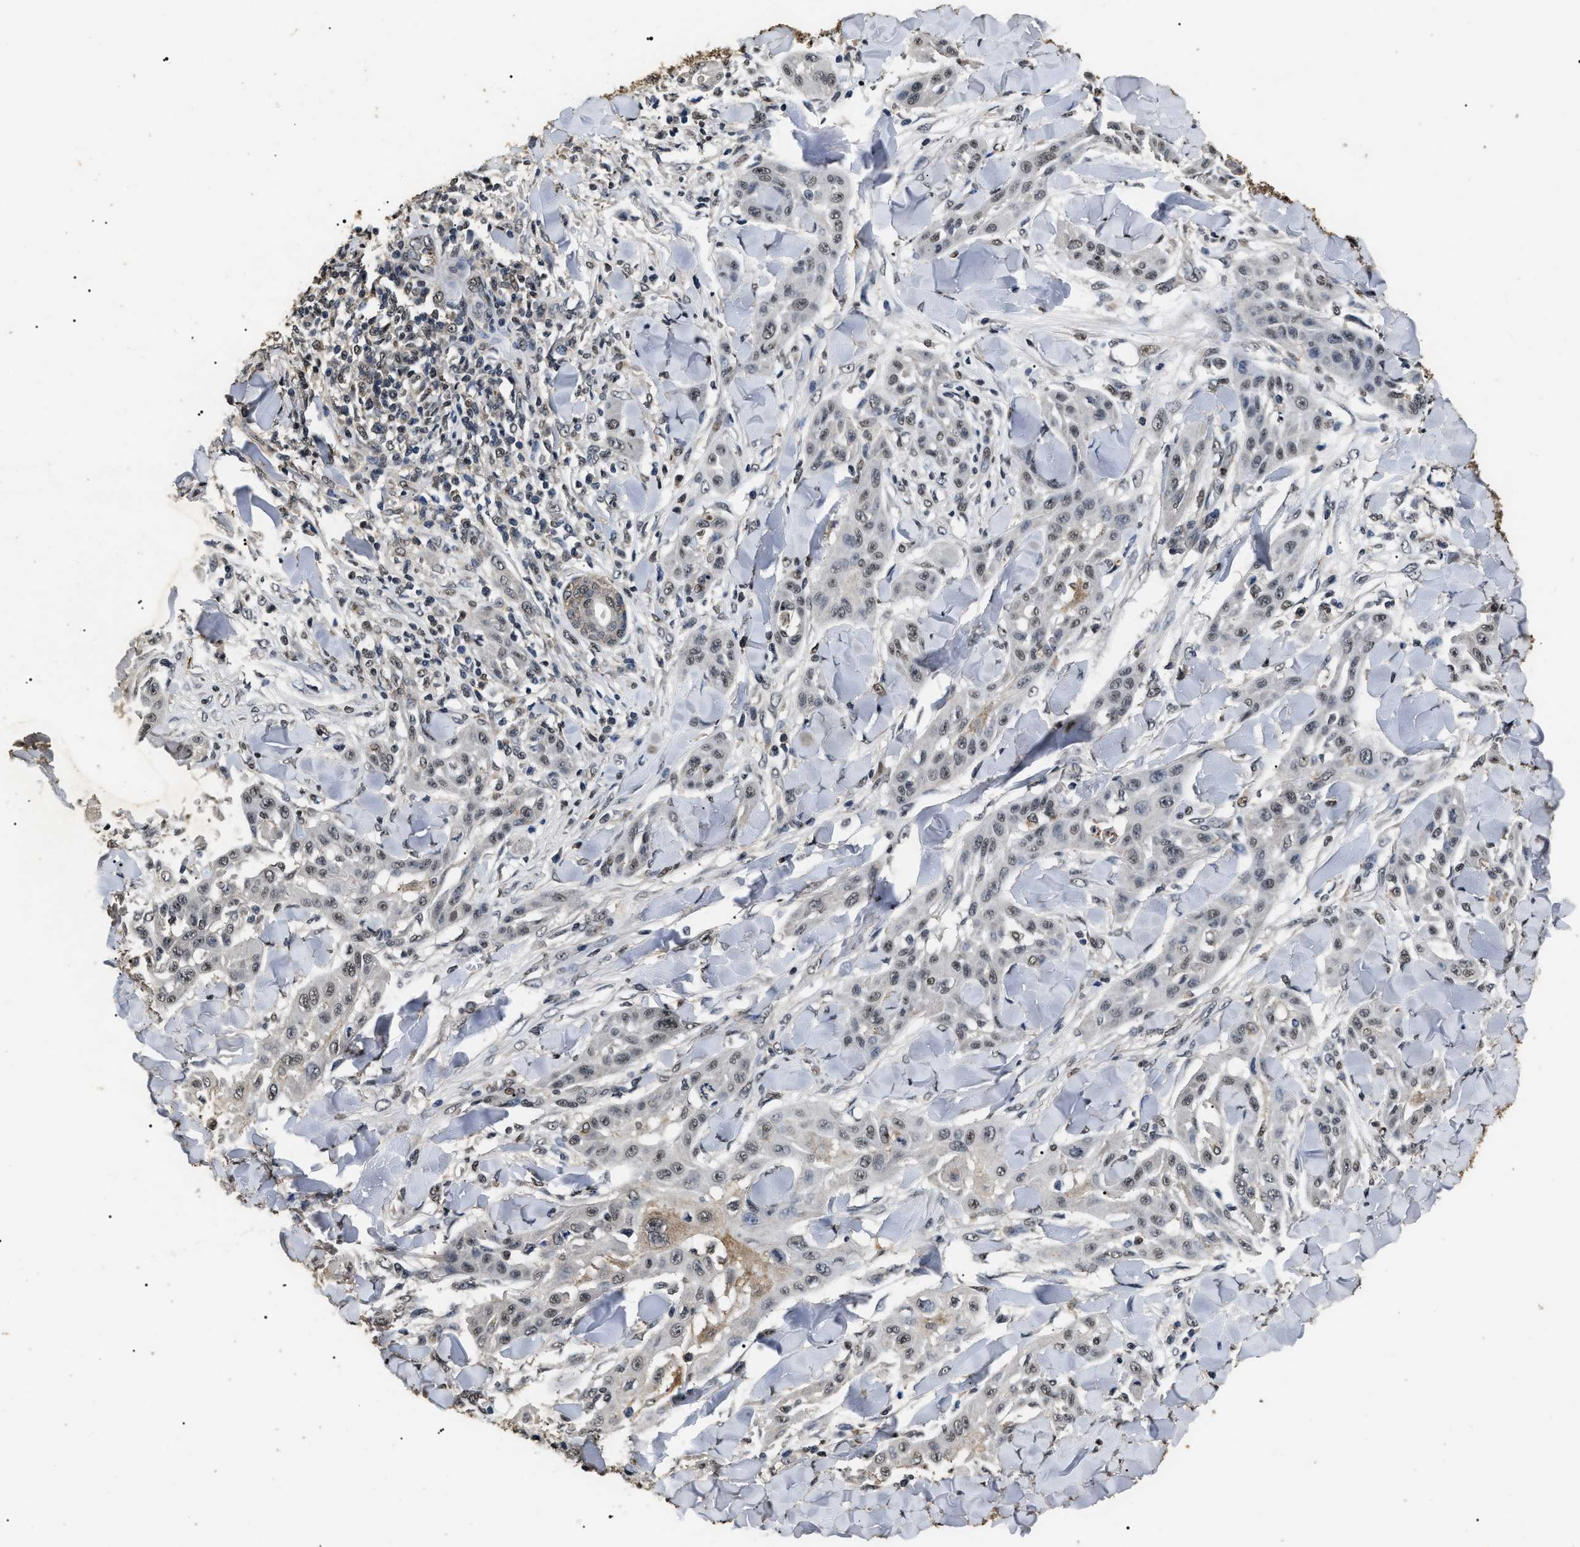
{"staining": {"intensity": "weak", "quantity": ">75%", "location": "cytoplasmic/membranous,nuclear"}, "tissue": "skin cancer", "cell_type": "Tumor cells", "image_type": "cancer", "snomed": [{"axis": "morphology", "description": "Squamous cell carcinoma, NOS"}, {"axis": "topography", "description": "Skin"}], "caption": "Human skin cancer (squamous cell carcinoma) stained for a protein (brown) displays weak cytoplasmic/membranous and nuclear positive staining in about >75% of tumor cells.", "gene": "ANP32E", "patient": {"sex": "male", "age": 24}}